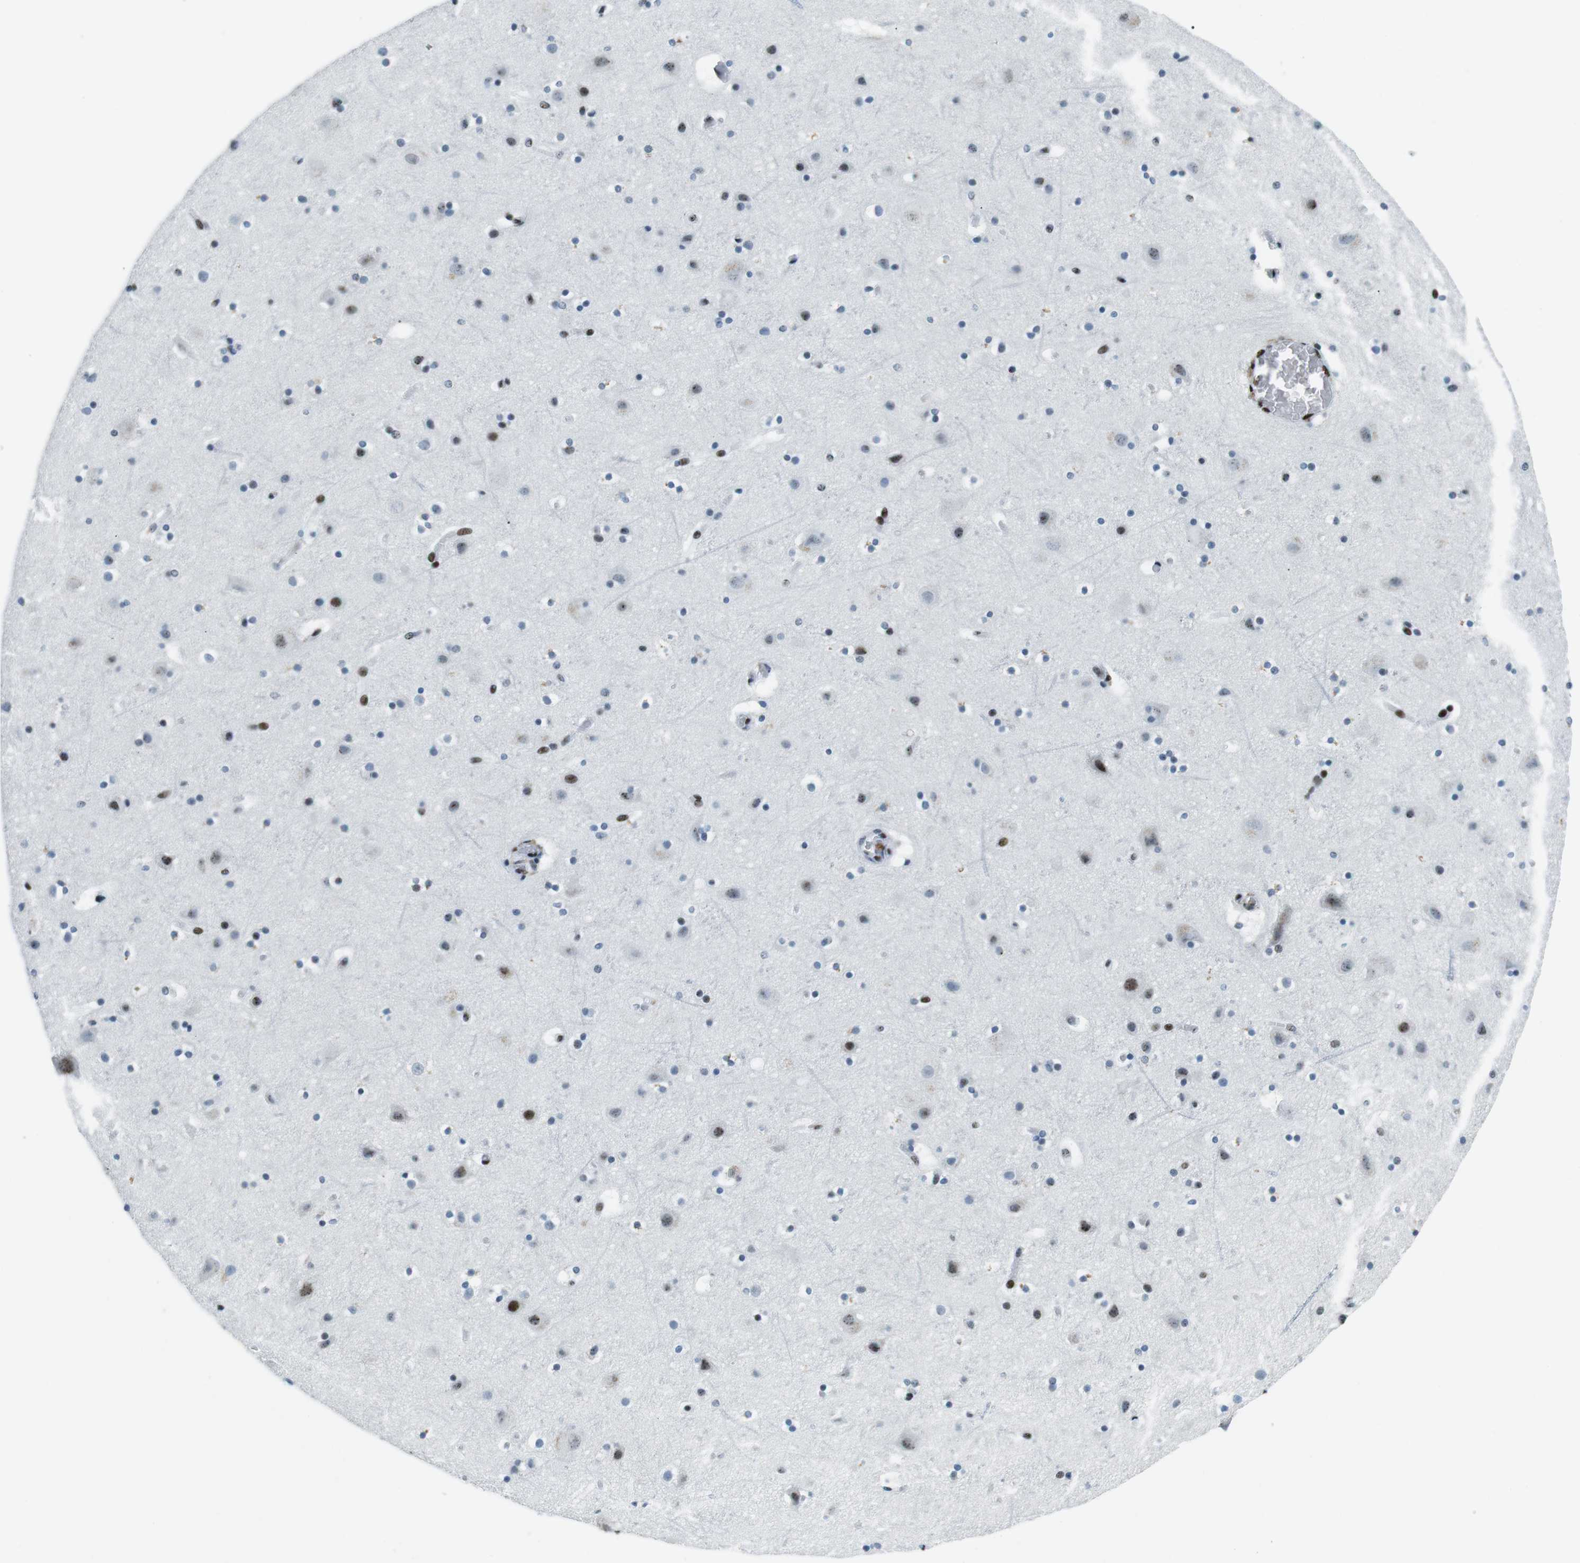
{"staining": {"intensity": "strong", "quantity": ">75%", "location": "nuclear"}, "tissue": "cerebral cortex", "cell_type": "Endothelial cells", "image_type": "normal", "snomed": [{"axis": "morphology", "description": "Normal tissue, NOS"}, {"axis": "topography", "description": "Cerebral cortex"}], "caption": "Immunohistochemistry staining of unremarkable cerebral cortex, which displays high levels of strong nuclear positivity in approximately >75% of endothelial cells indicating strong nuclear protein staining. The staining was performed using DAB (brown) for protein detection and nuclei were counterstained in hematoxylin (blue).", "gene": "PML", "patient": {"sex": "male", "age": 45}}